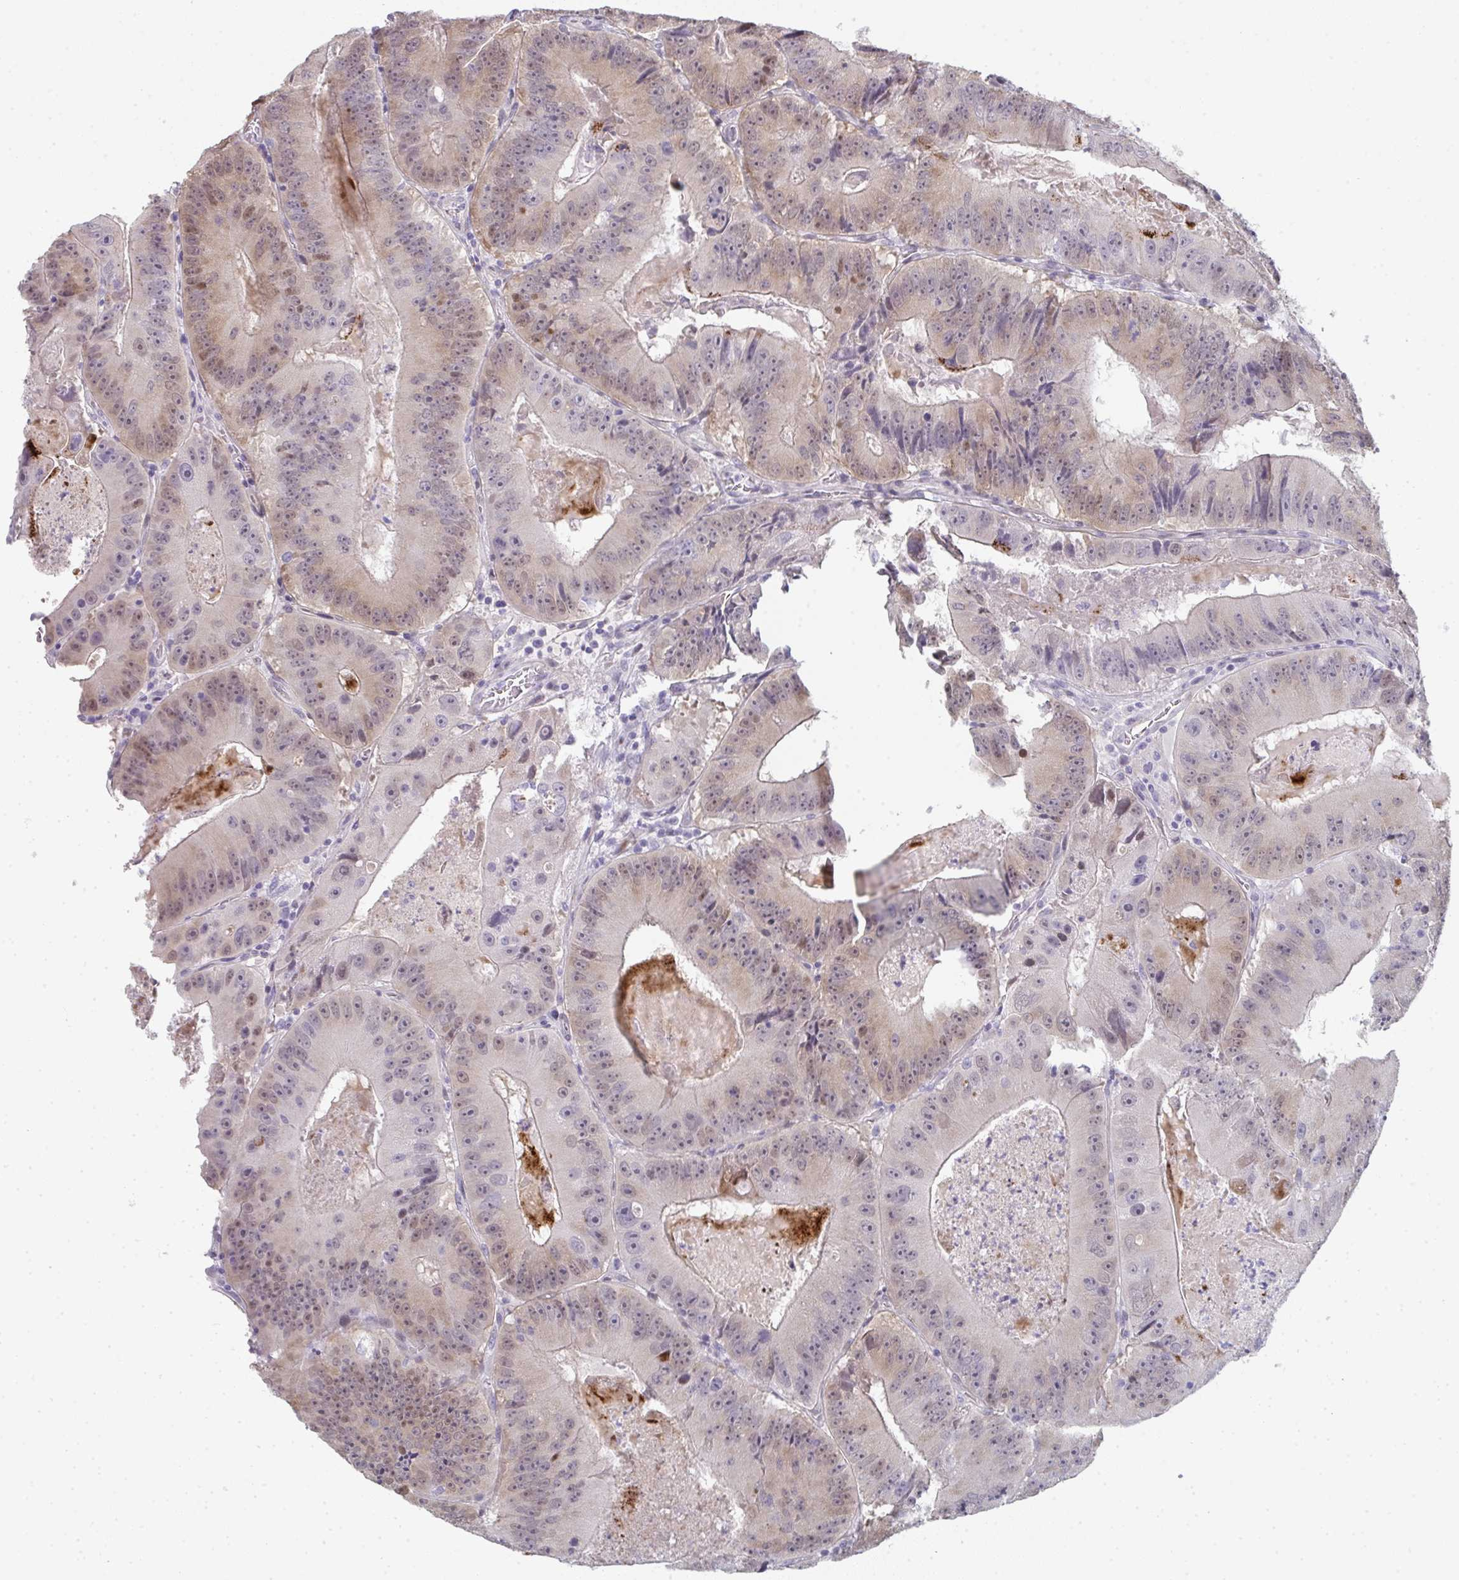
{"staining": {"intensity": "weak", "quantity": "25%-75%", "location": "cytoplasmic/membranous,nuclear"}, "tissue": "colorectal cancer", "cell_type": "Tumor cells", "image_type": "cancer", "snomed": [{"axis": "morphology", "description": "Adenocarcinoma, NOS"}, {"axis": "topography", "description": "Colon"}], "caption": "Brown immunohistochemical staining in colorectal adenocarcinoma exhibits weak cytoplasmic/membranous and nuclear positivity in about 25%-75% of tumor cells. The staining is performed using DAB brown chromogen to label protein expression. The nuclei are counter-stained blue using hematoxylin.", "gene": "A1CF", "patient": {"sex": "female", "age": 86}}